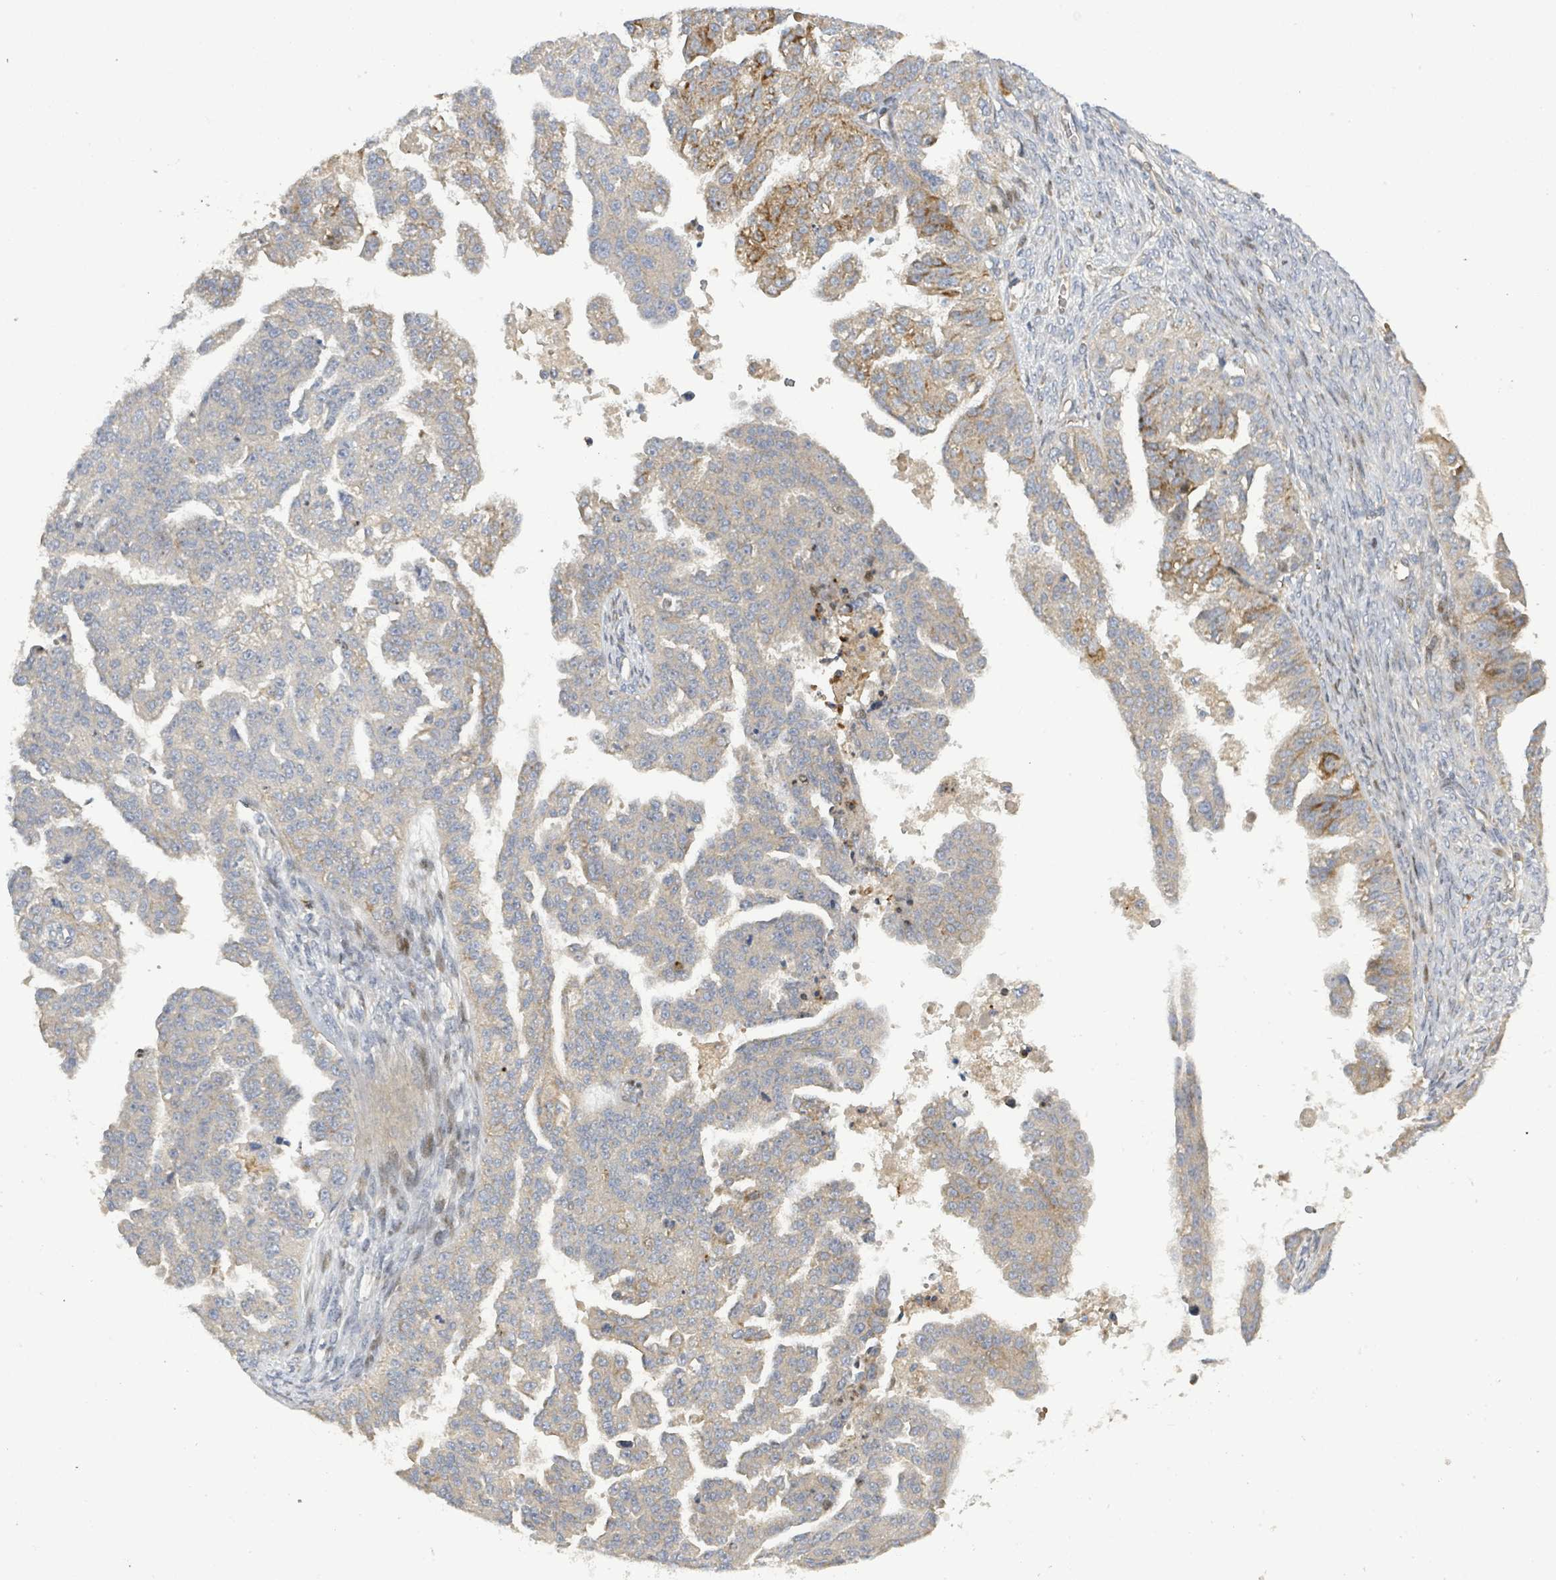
{"staining": {"intensity": "moderate", "quantity": "<25%", "location": "cytoplasmic/membranous"}, "tissue": "ovarian cancer", "cell_type": "Tumor cells", "image_type": "cancer", "snomed": [{"axis": "morphology", "description": "Cystadenocarcinoma, serous, NOS"}, {"axis": "topography", "description": "Ovary"}], "caption": "Protein analysis of ovarian cancer (serous cystadenocarcinoma) tissue exhibits moderate cytoplasmic/membranous positivity in about <25% of tumor cells.", "gene": "CFAP210", "patient": {"sex": "female", "age": 58}}